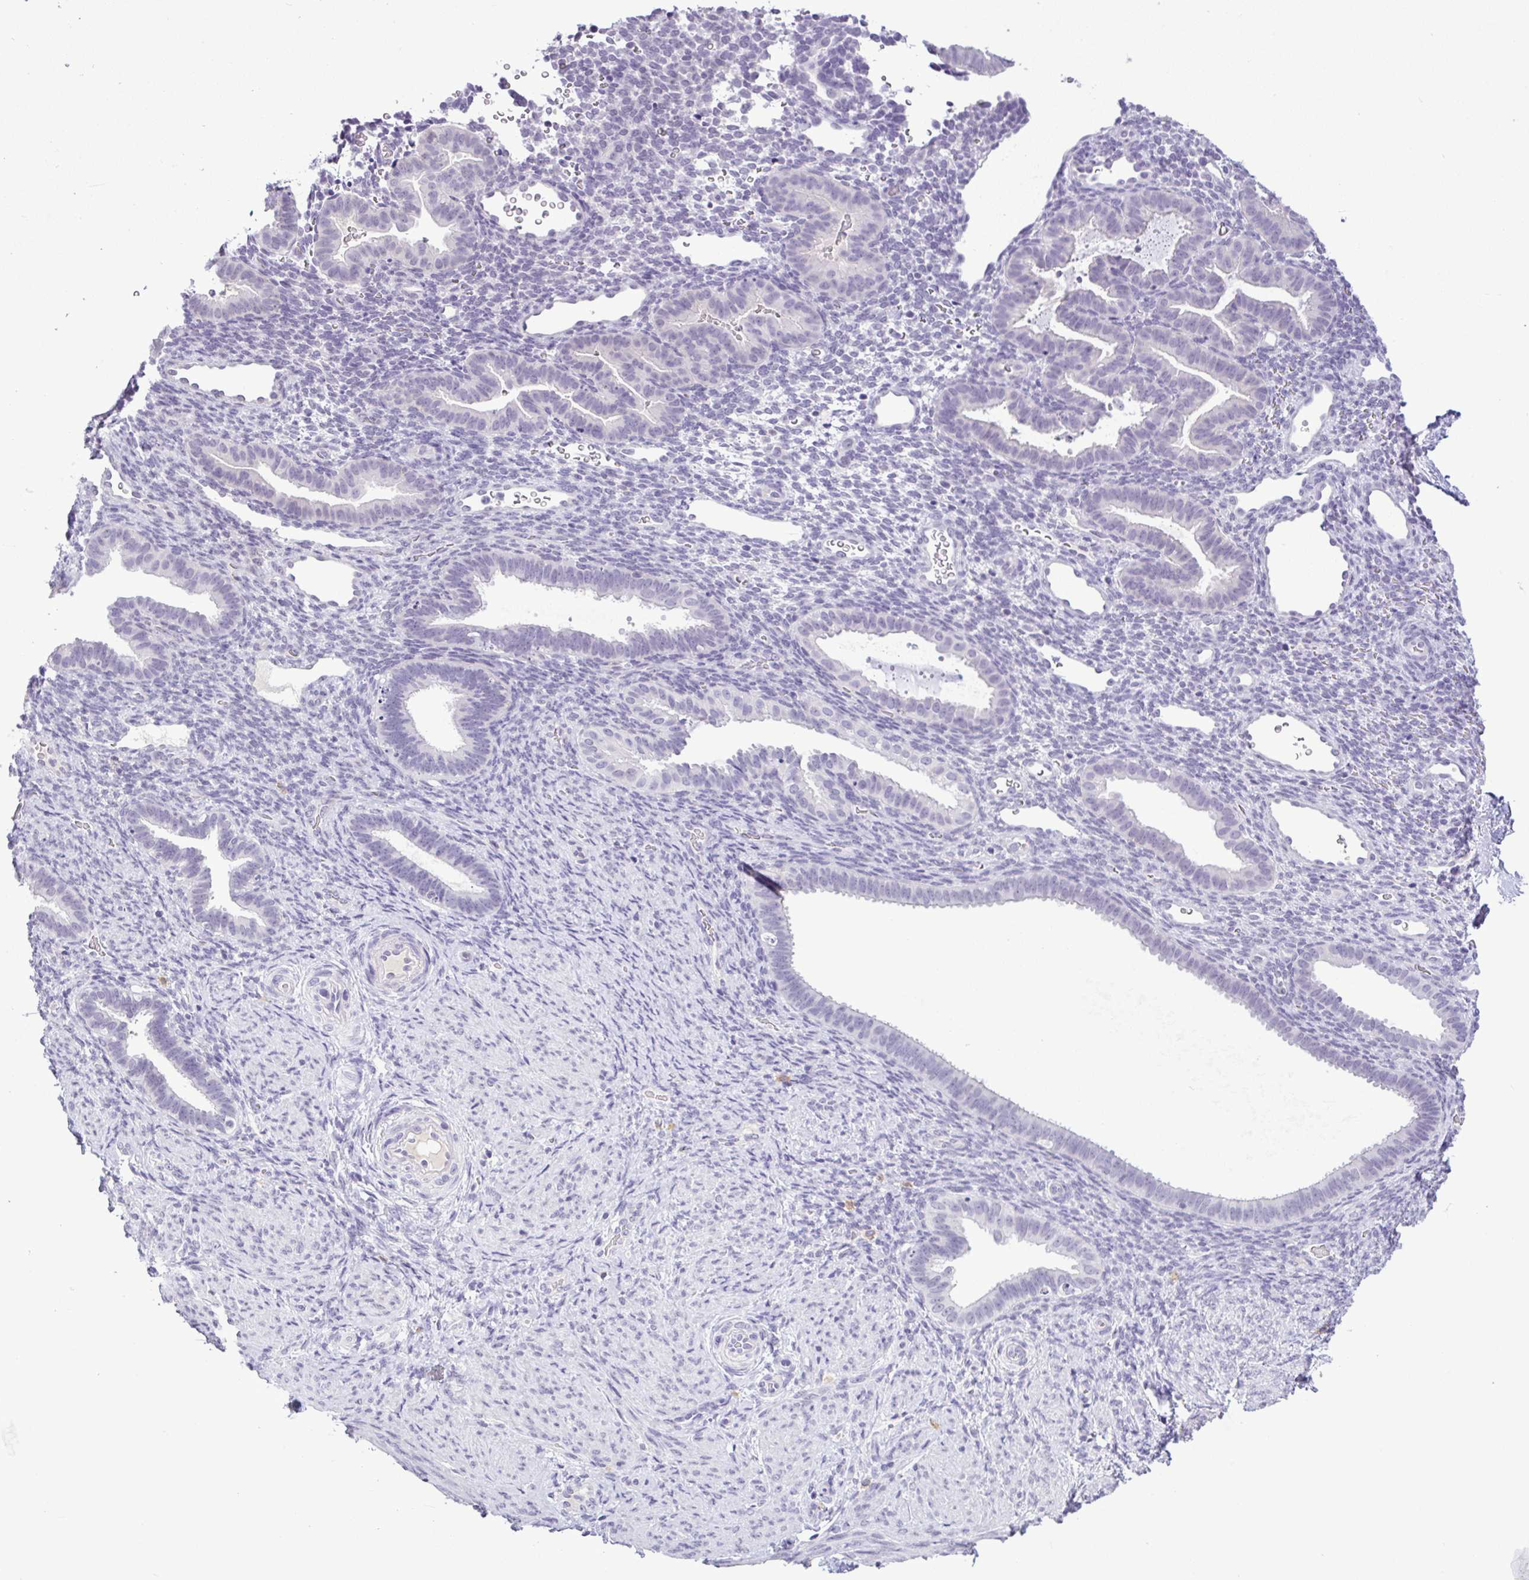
{"staining": {"intensity": "negative", "quantity": "none", "location": "none"}, "tissue": "endometrium", "cell_type": "Cells in endometrial stroma", "image_type": "normal", "snomed": [{"axis": "morphology", "description": "Normal tissue, NOS"}, {"axis": "topography", "description": "Endometrium"}], "caption": "Micrograph shows no significant protein expression in cells in endometrial stroma of unremarkable endometrium.", "gene": "YBX2", "patient": {"sex": "female", "age": 34}}